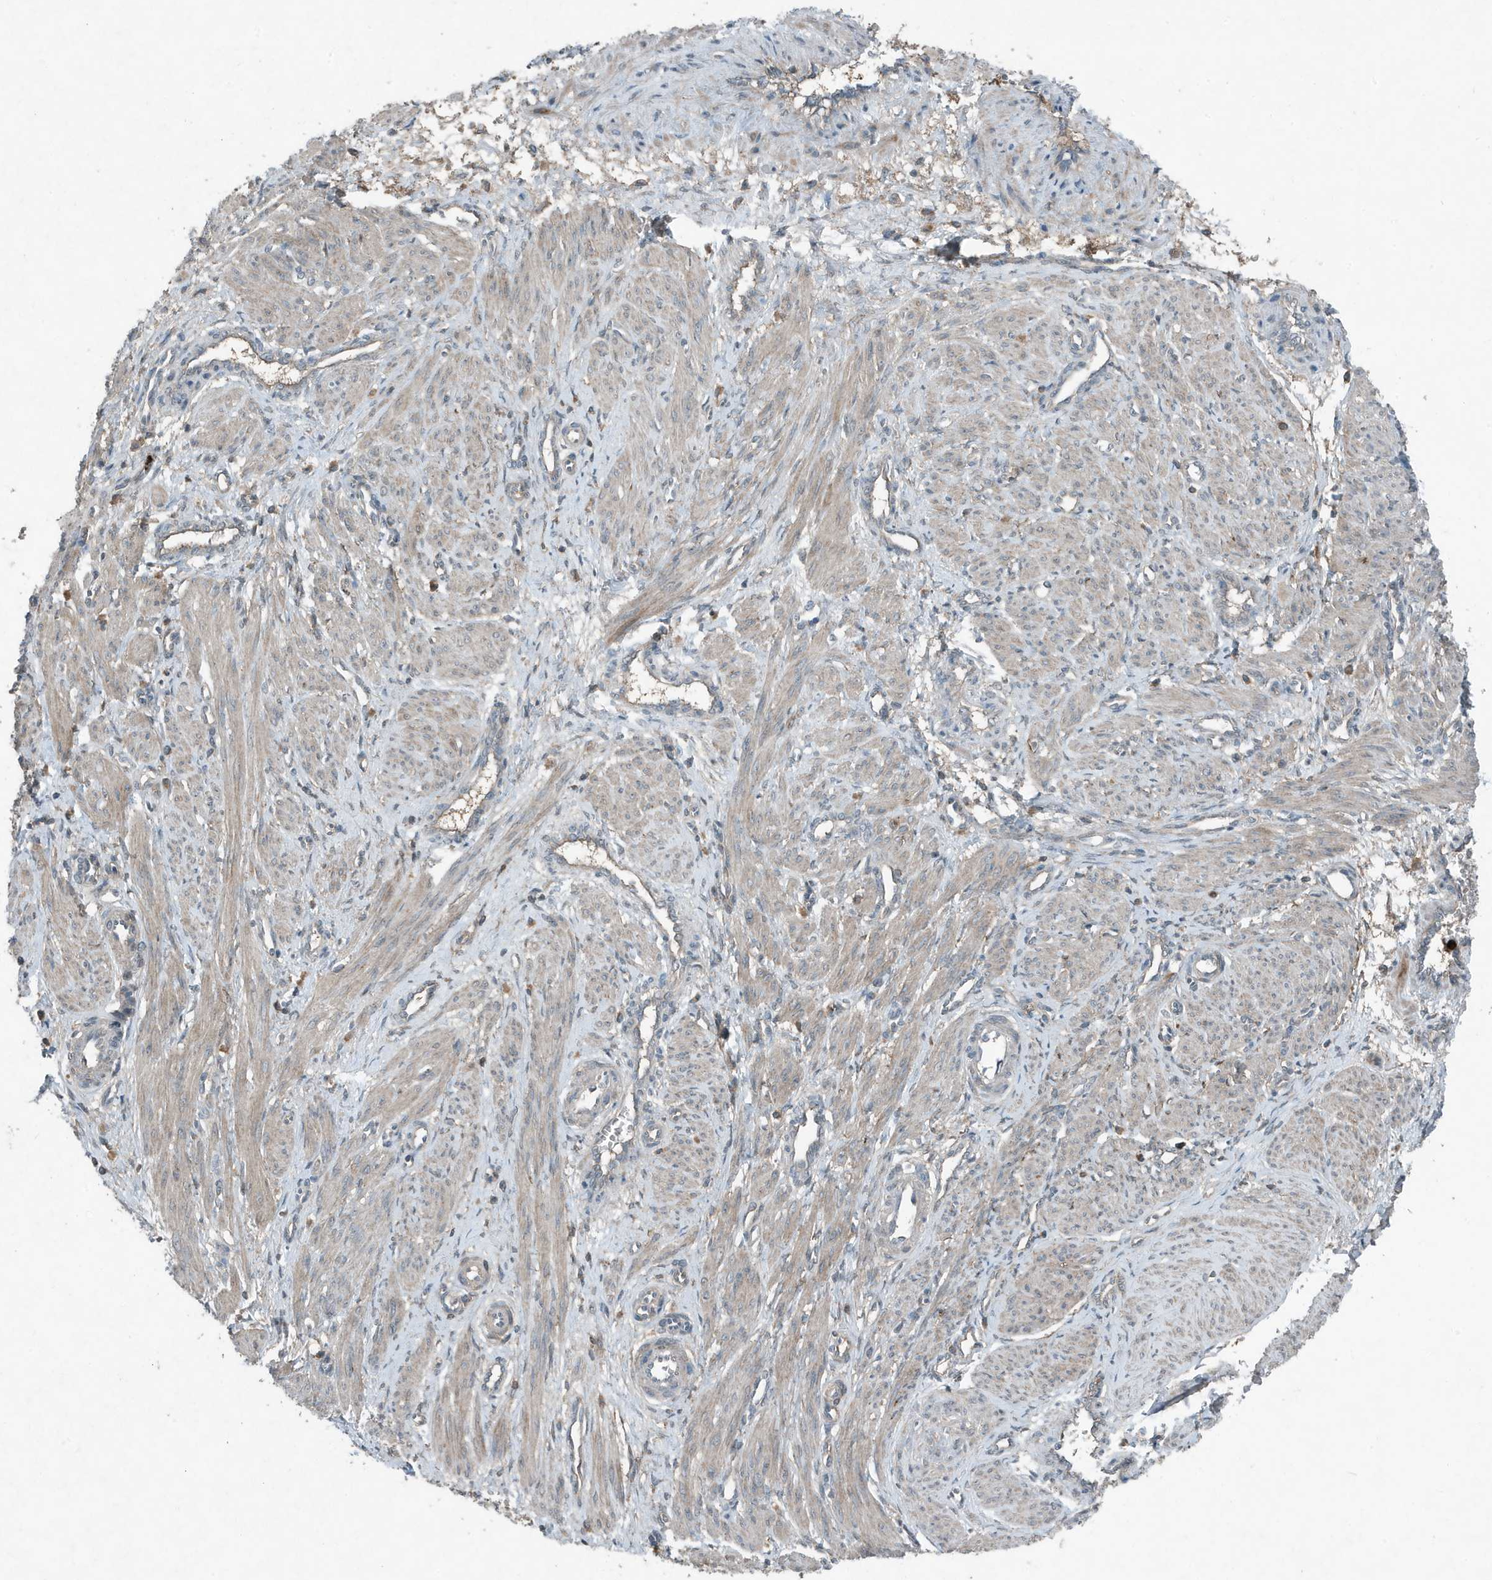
{"staining": {"intensity": "moderate", "quantity": "25%-75%", "location": "cytoplasmic/membranous"}, "tissue": "smooth muscle", "cell_type": "Smooth muscle cells", "image_type": "normal", "snomed": [{"axis": "morphology", "description": "Normal tissue, NOS"}, {"axis": "topography", "description": "Endometrium"}], "caption": "The photomicrograph demonstrates immunohistochemical staining of benign smooth muscle. There is moderate cytoplasmic/membranous positivity is present in about 25%-75% of smooth muscle cells. (Stains: DAB in brown, nuclei in blue, Microscopy: brightfield microscopy at high magnification).", "gene": "DAPP1", "patient": {"sex": "female", "age": 33}}